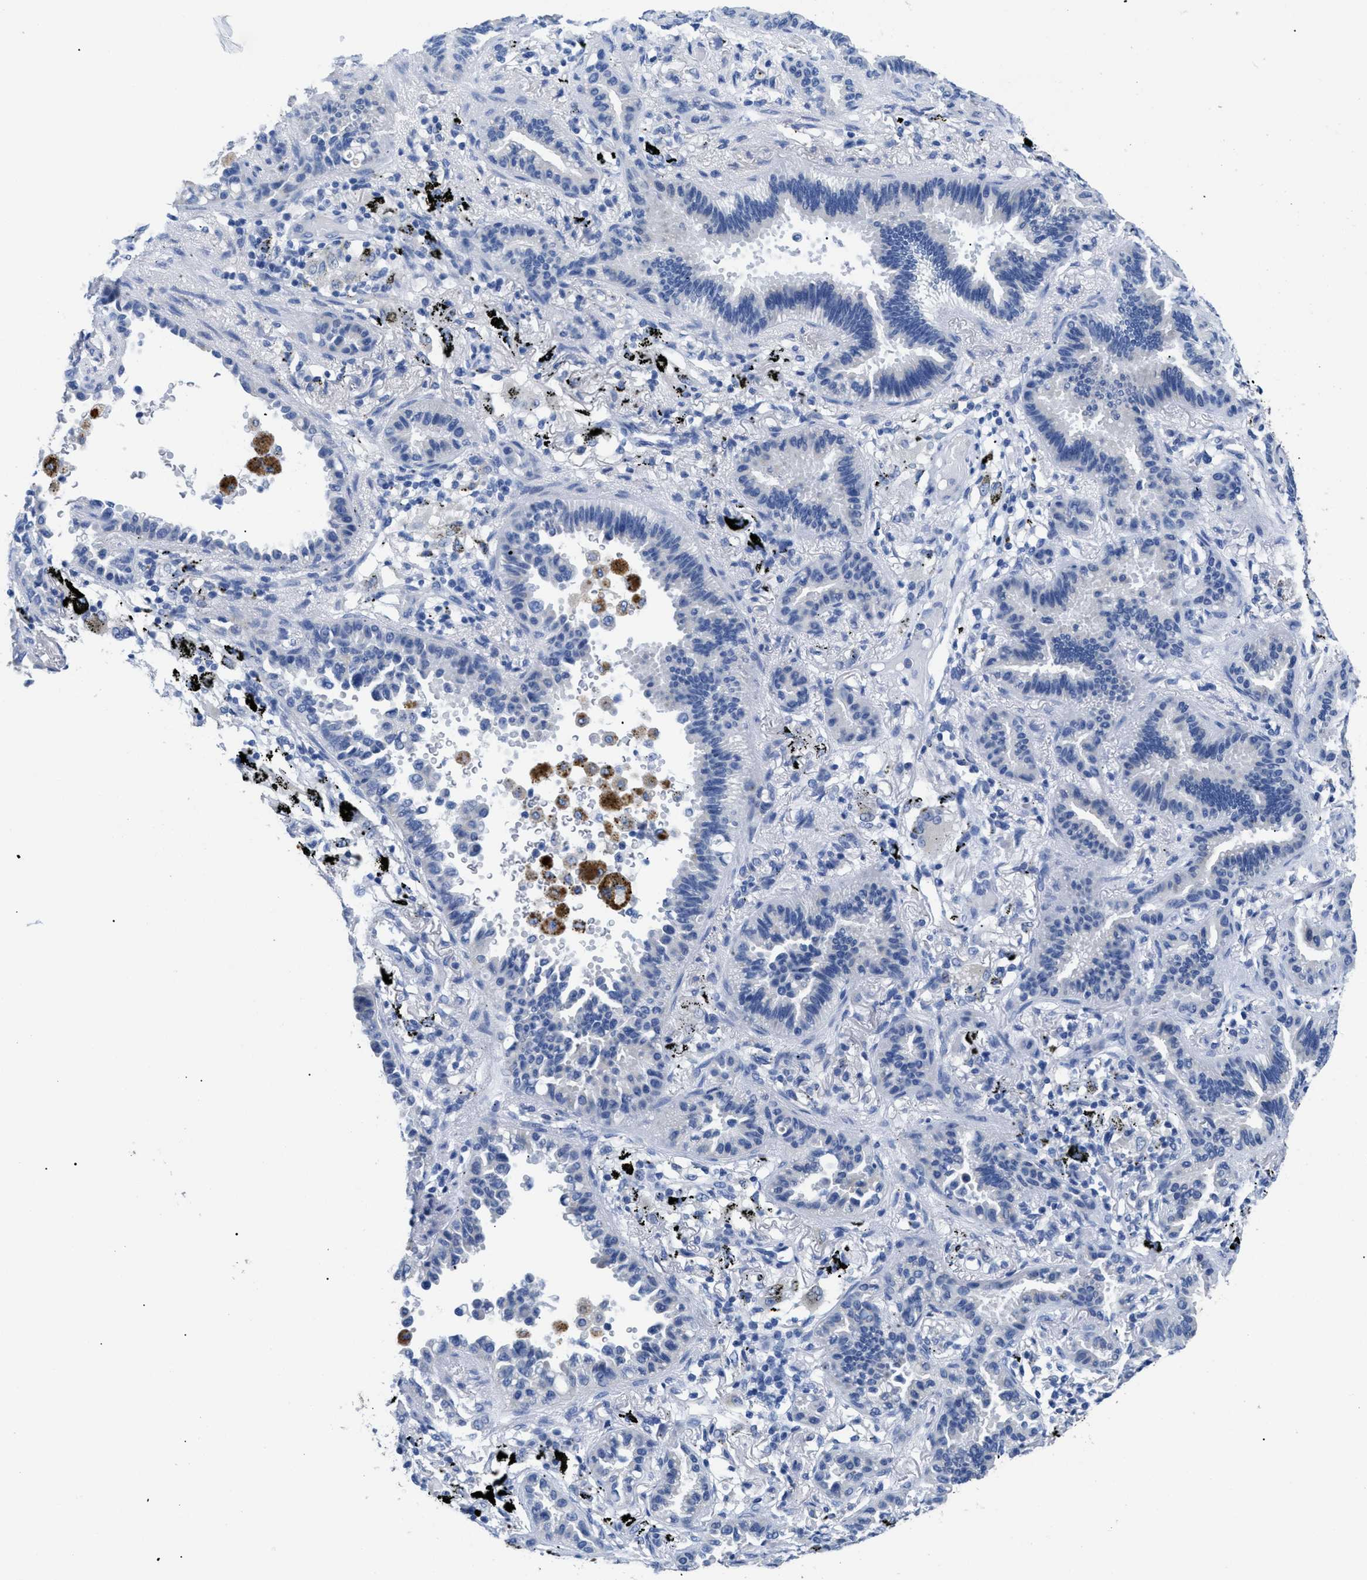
{"staining": {"intensity": "negative", "quantity": "none", "location": "none"}, "tissue": "lung cancer", "cell_type": "Tumor cells", "image_type": "cancer", "snomed": [{"axis": "morphology", "description": "Normal tissue, NOS"}, {"axis": "morphology", "description": "Adenocarcinoma, NOS"}, {"axis": "topography", "description": "Lung"}], "caption": "IHC image of human adenocarcinoma (lung) stained for a protein (brown), which shows no staining in tumor cells.", "gene": "APOBEC2", "patient": {"sex": "male", "age": 59}}